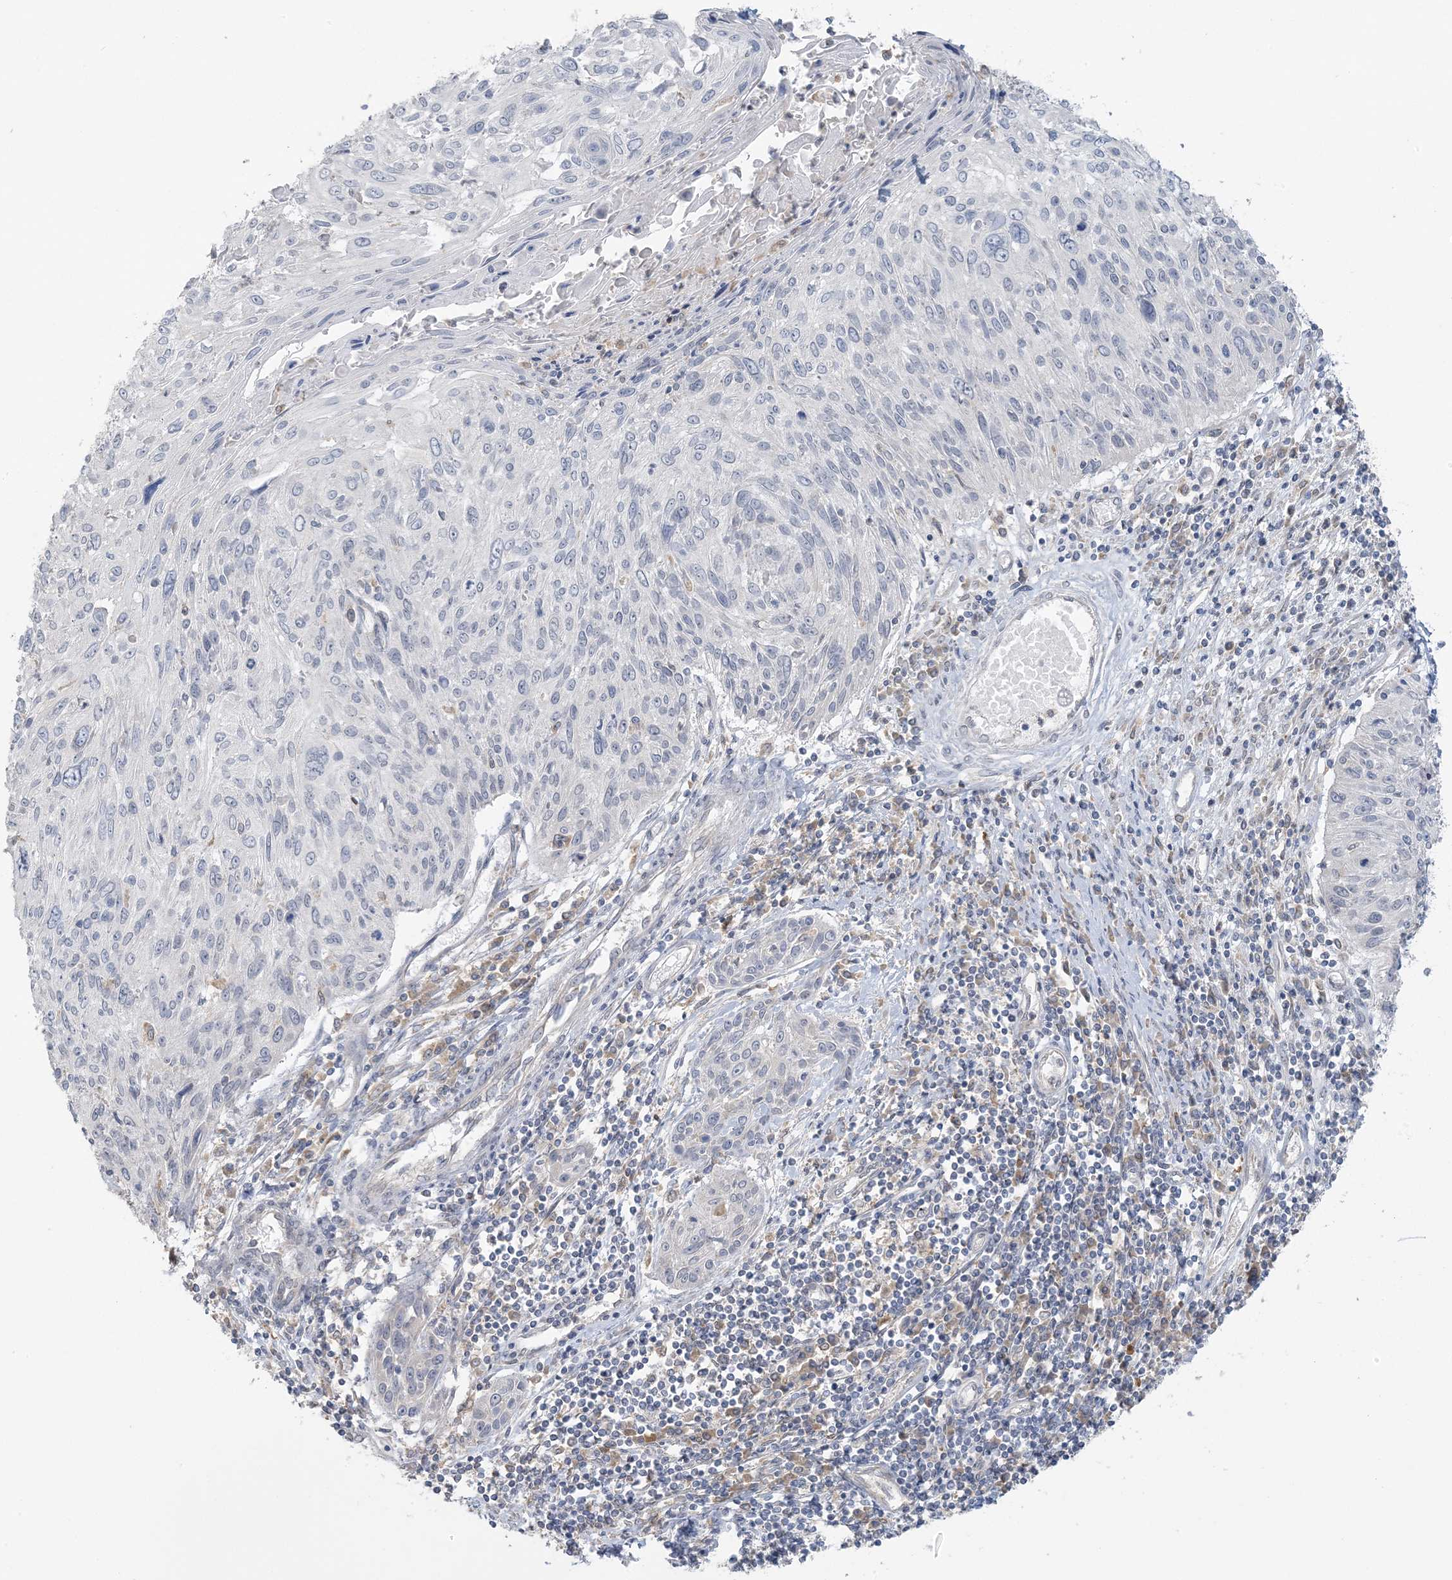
{"staining": {"intensity": "negative", "quantity": "none", "location": "none"}, "tissue": "cervical cancer", "cell_type": "Tumor cells", "image_type": "cancer", "snomed": [{"axis": "morphology", "description": "Squamous cell carcinoma, NOS"}, {"axis": "topography", "description": "Cervix"}], "caption": "Tumor cells show no significant expression in cervical cancer (squamous cell carcinoma).", "gene": "EEFSEC", "patient": {"sex": "female", "age": 51}}